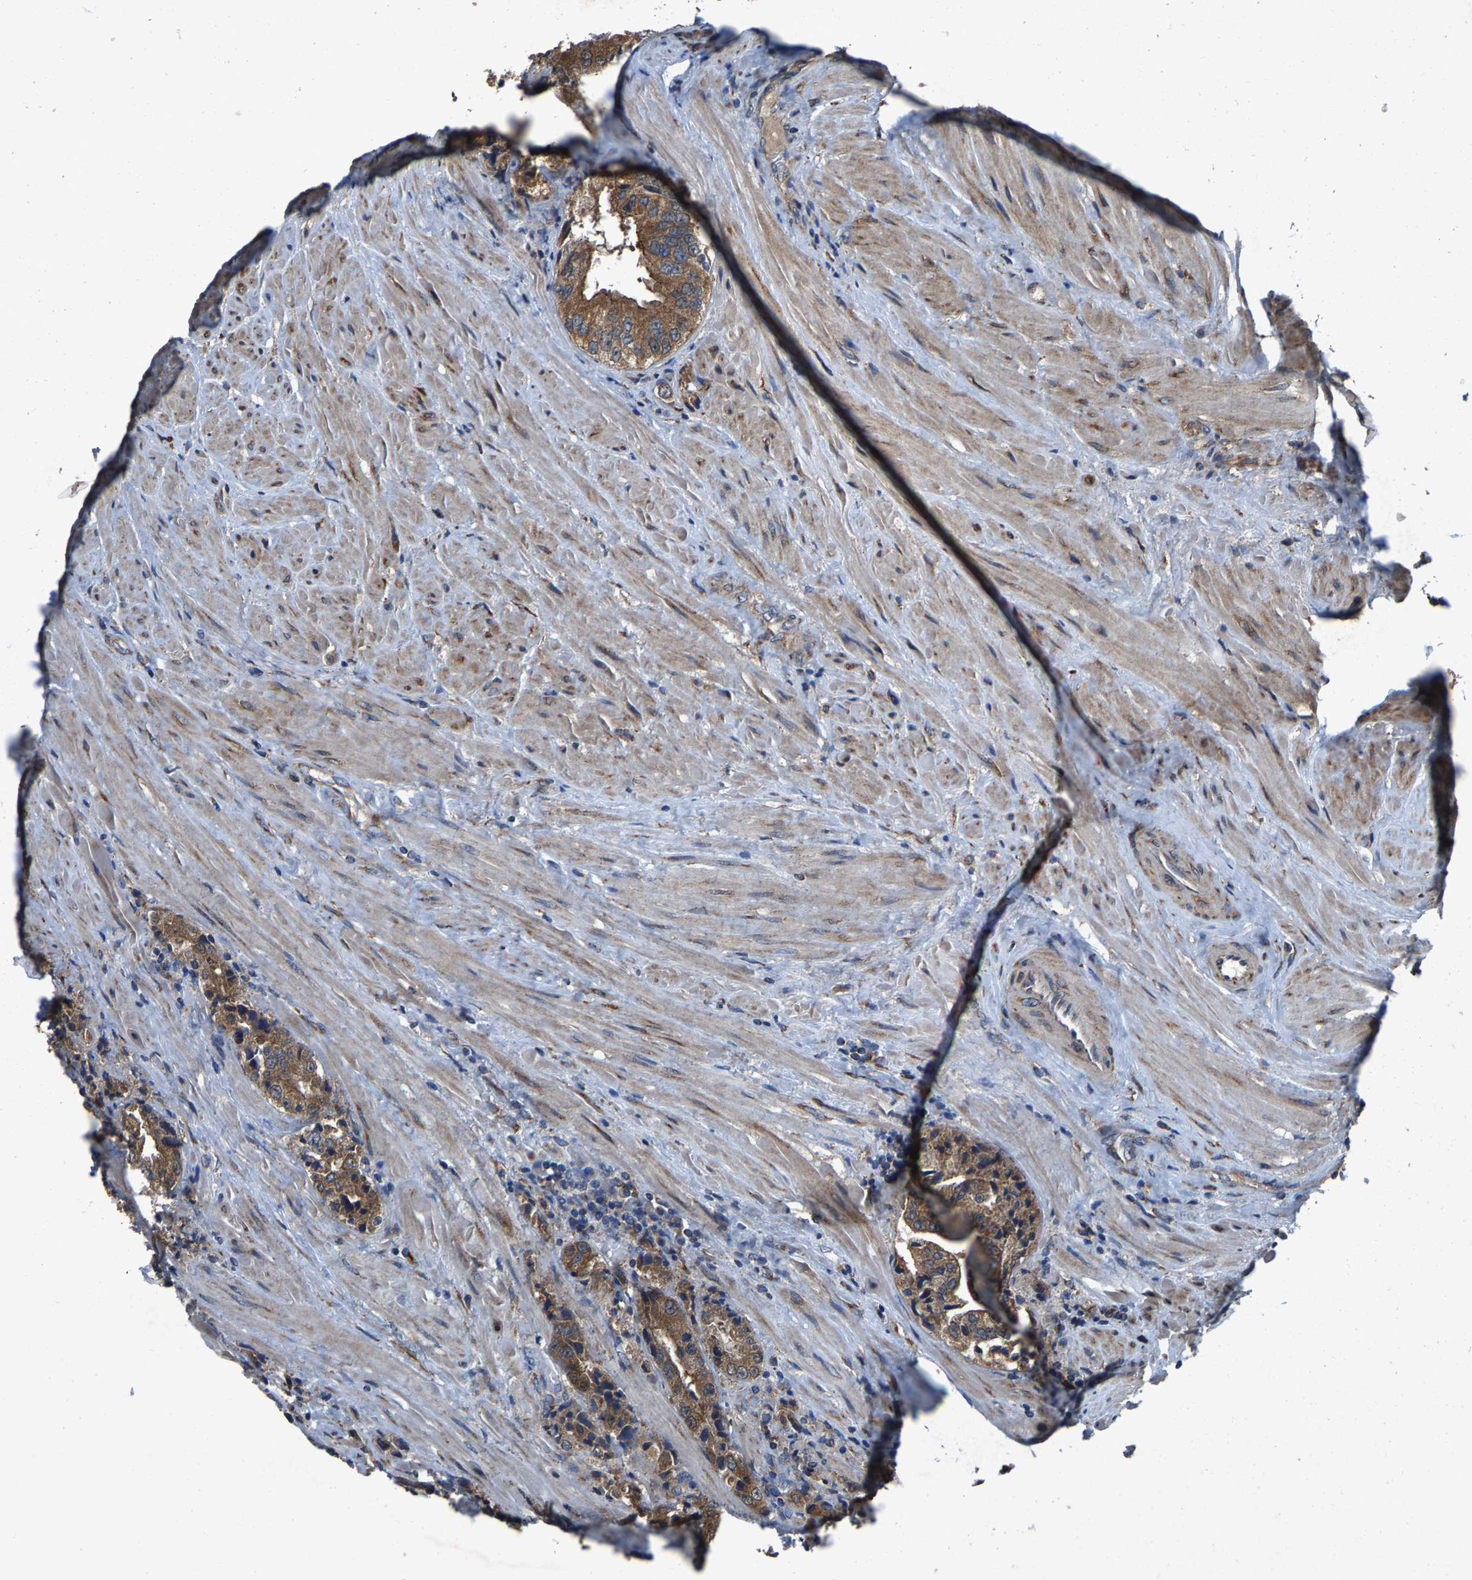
{"staining": {"intensity": "moderate", "quantity": ">75%", "location": "cytoplasmic/membranous"}, "tissue": "prostate cancer", "cell_type": "Tumor cells", "image_type": "cancer", "snomed": [{"axis": "morphology", "description": "Adenocarcinoma, High grade"}, {"axis": "topography", "description": "Prostate"}], "caption": "Moderate cytoplasmic/membranous positivity is seen in approximately >75% of tumor cells in prostate adenocarcinoma (high-grade).", "gene": "PDP1", "patient": {"sex": "male", "age": 61}}